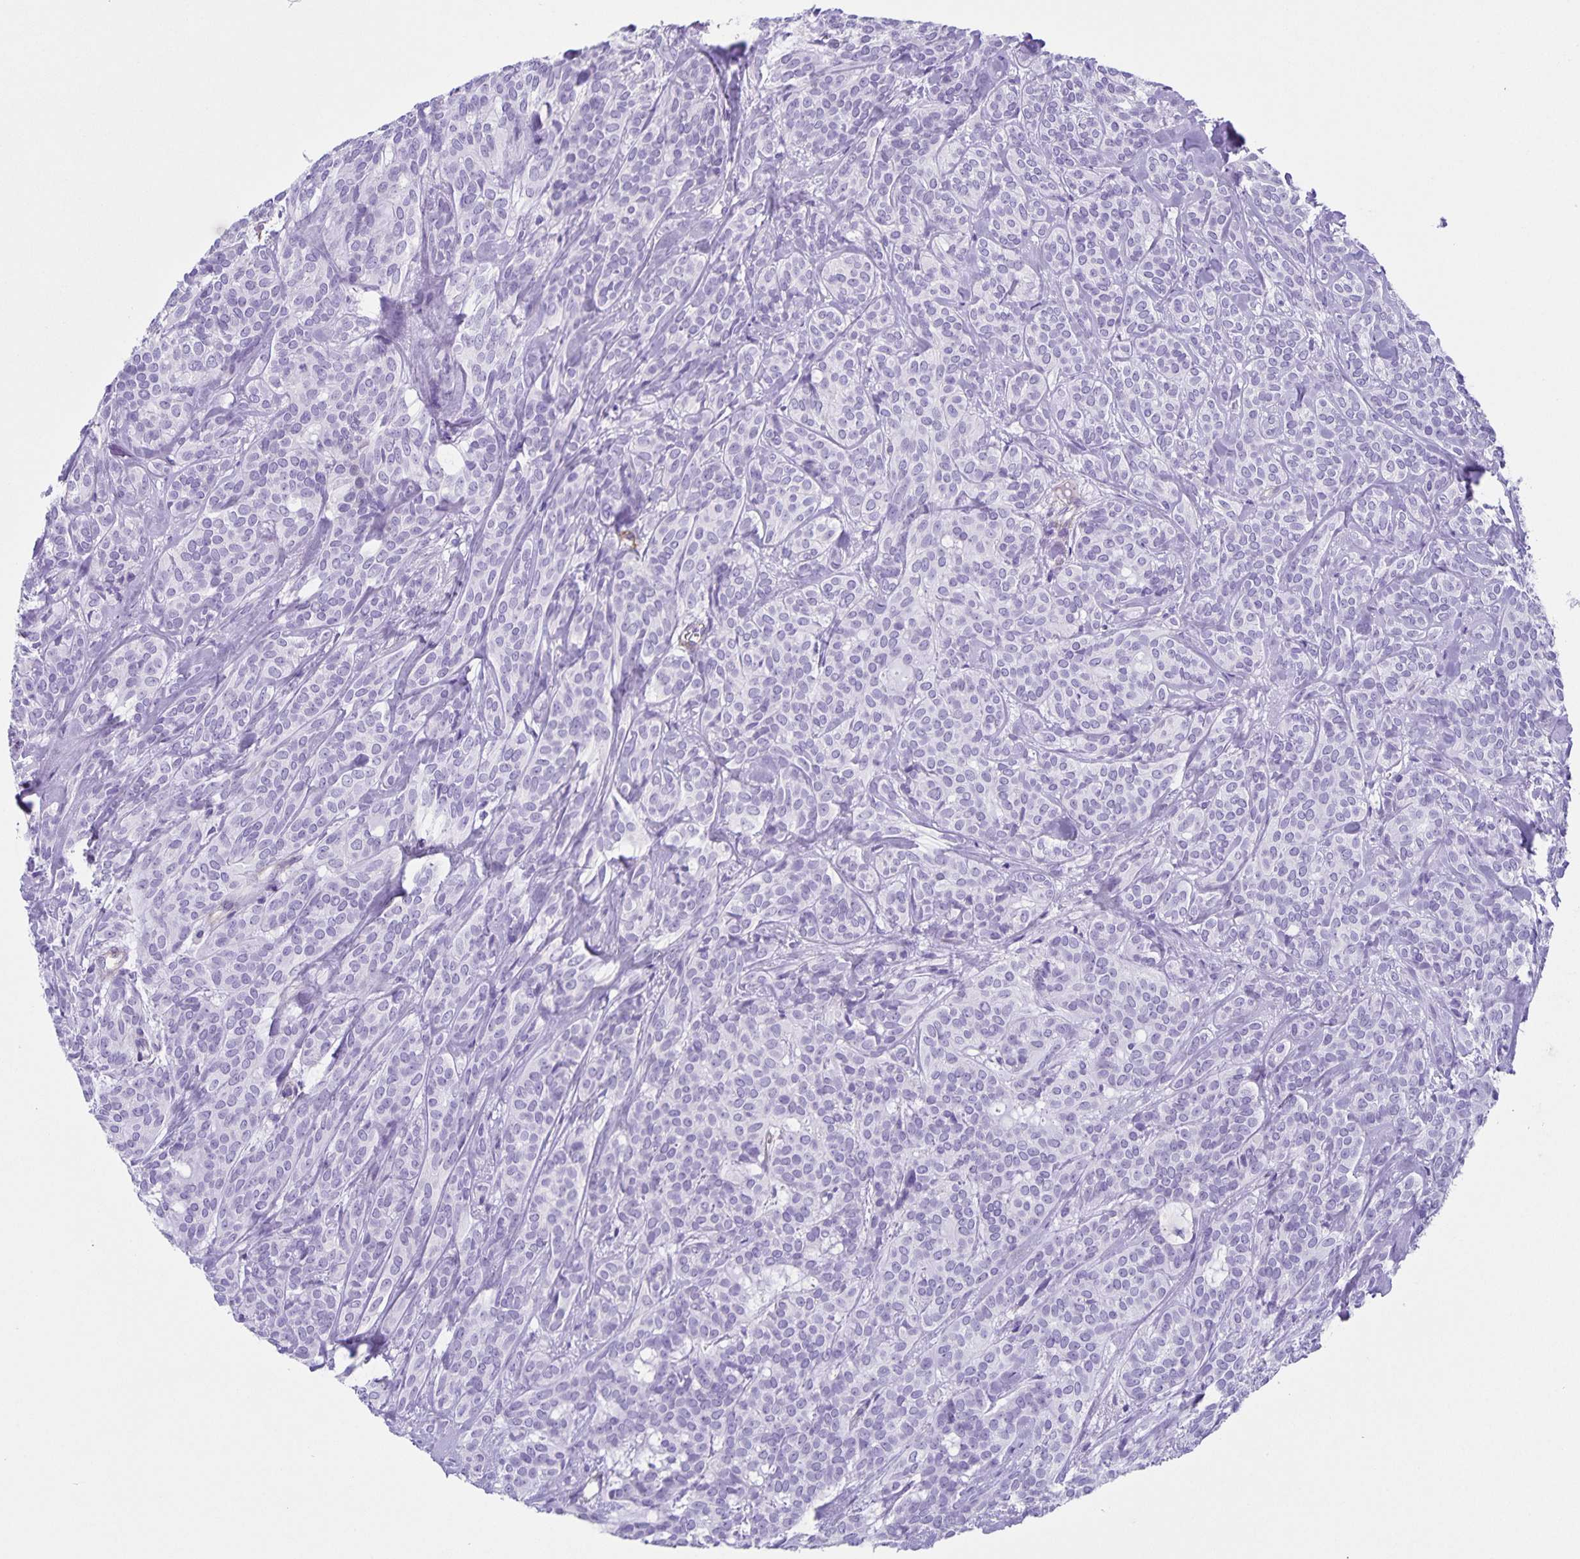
{"staining": {"intensity": "negative", "quantity": "none", "location": "none"}, "tissue": "head and neck cancer", "cell_type": "Tumor cells", "image_type": "cancer", "snomed": [{"axis": "morphology", "description": "Adenocarcinoma, NOS"}, {"axis": "topography", "description": "Head-Neck"}], "caption": "This is a histopathology image of immunohistochemistry staining of head and neck cancer (adenocarcinoma), which shows no positivity in tumor cells. (Brightfield microscopy of DAB (3,3'-diaminobenzidine) immunohistochemistry (IHC) at high magnification).", "gene": "UBQLN3", "patient": {"sex": "female", "age": 57}}